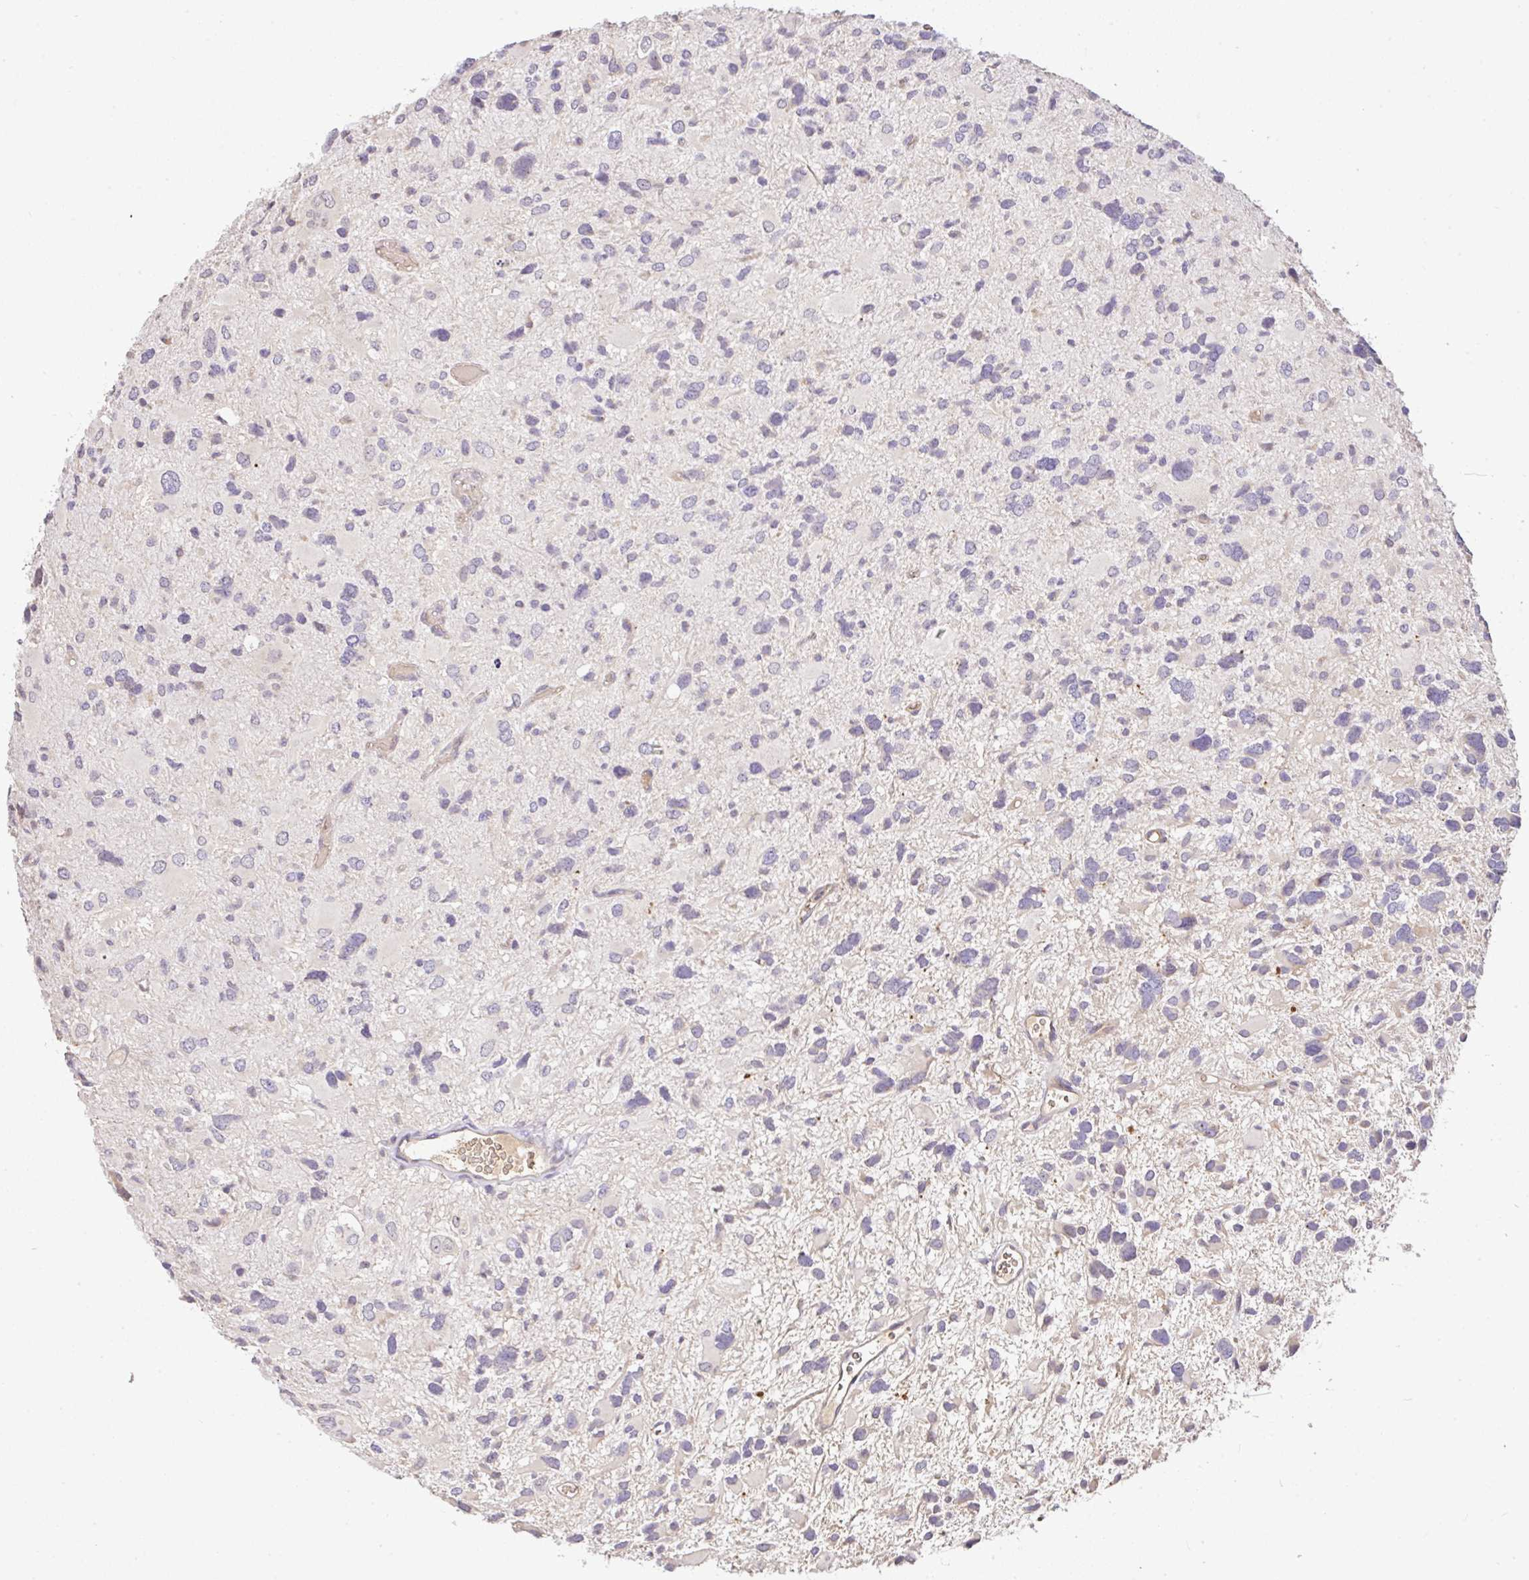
{"staining": {"intensity": "negative", "quantity": "none", "location": "none"}, "tissue": "glioma", "cell_type": "Tumor cells", "image_type": "cancer", "snomed": [{"axis": "morphology", "description": "Glioma, malignant, High grade"}, {"axis": "topography", "description": "Brain"}], "caption": "A high-resolution photomicrograph shows immunohistochemistry (IHC) staining of malignant glioma (high-grade), which reveals no significant positivity in tumor cells.", "gene": "C1QTNF9B", "patient": {"sex": "female", "age": 11}}